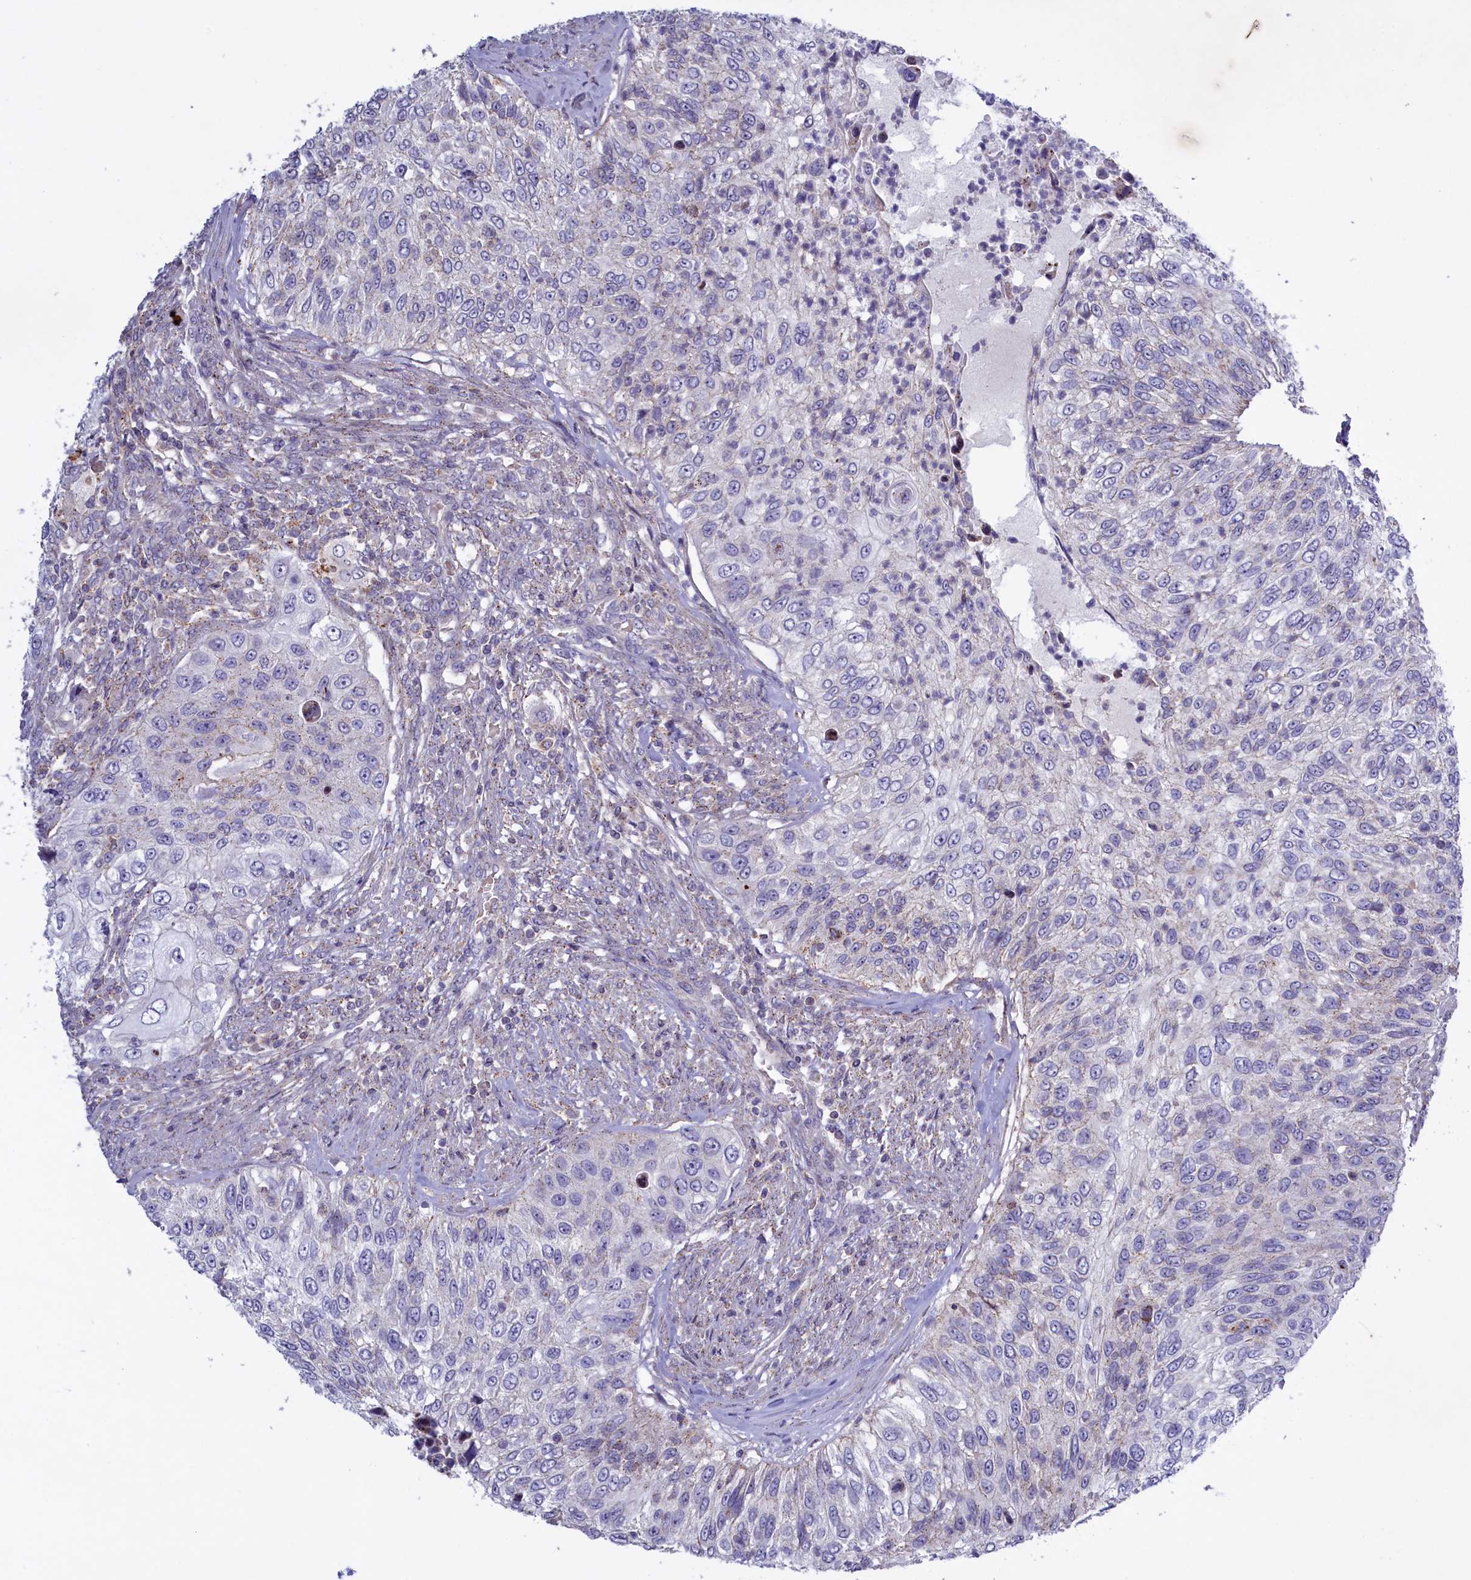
{"staining": {"intensity": "negative", "quantity": "none", "location": "none"}, "tissue": "urothelial cancer", "cell_type": "Tumor cells", "image_type": "cancer", "snomed": [{"axis": "morphology", "description": "Urothelial carcinoma, High grade"}, {"axis": "topography", "description": "Urinary bladder"}], "caption": "Tumor cells show no significant positivity in urothelial carcinoma (high-grade). (Brightfield microscopy of DAB (3,3'-diaminobenzidine) IHC at high magnification).", "gene": "HYKK", "patient": {"sex": "female", "age": 60}}